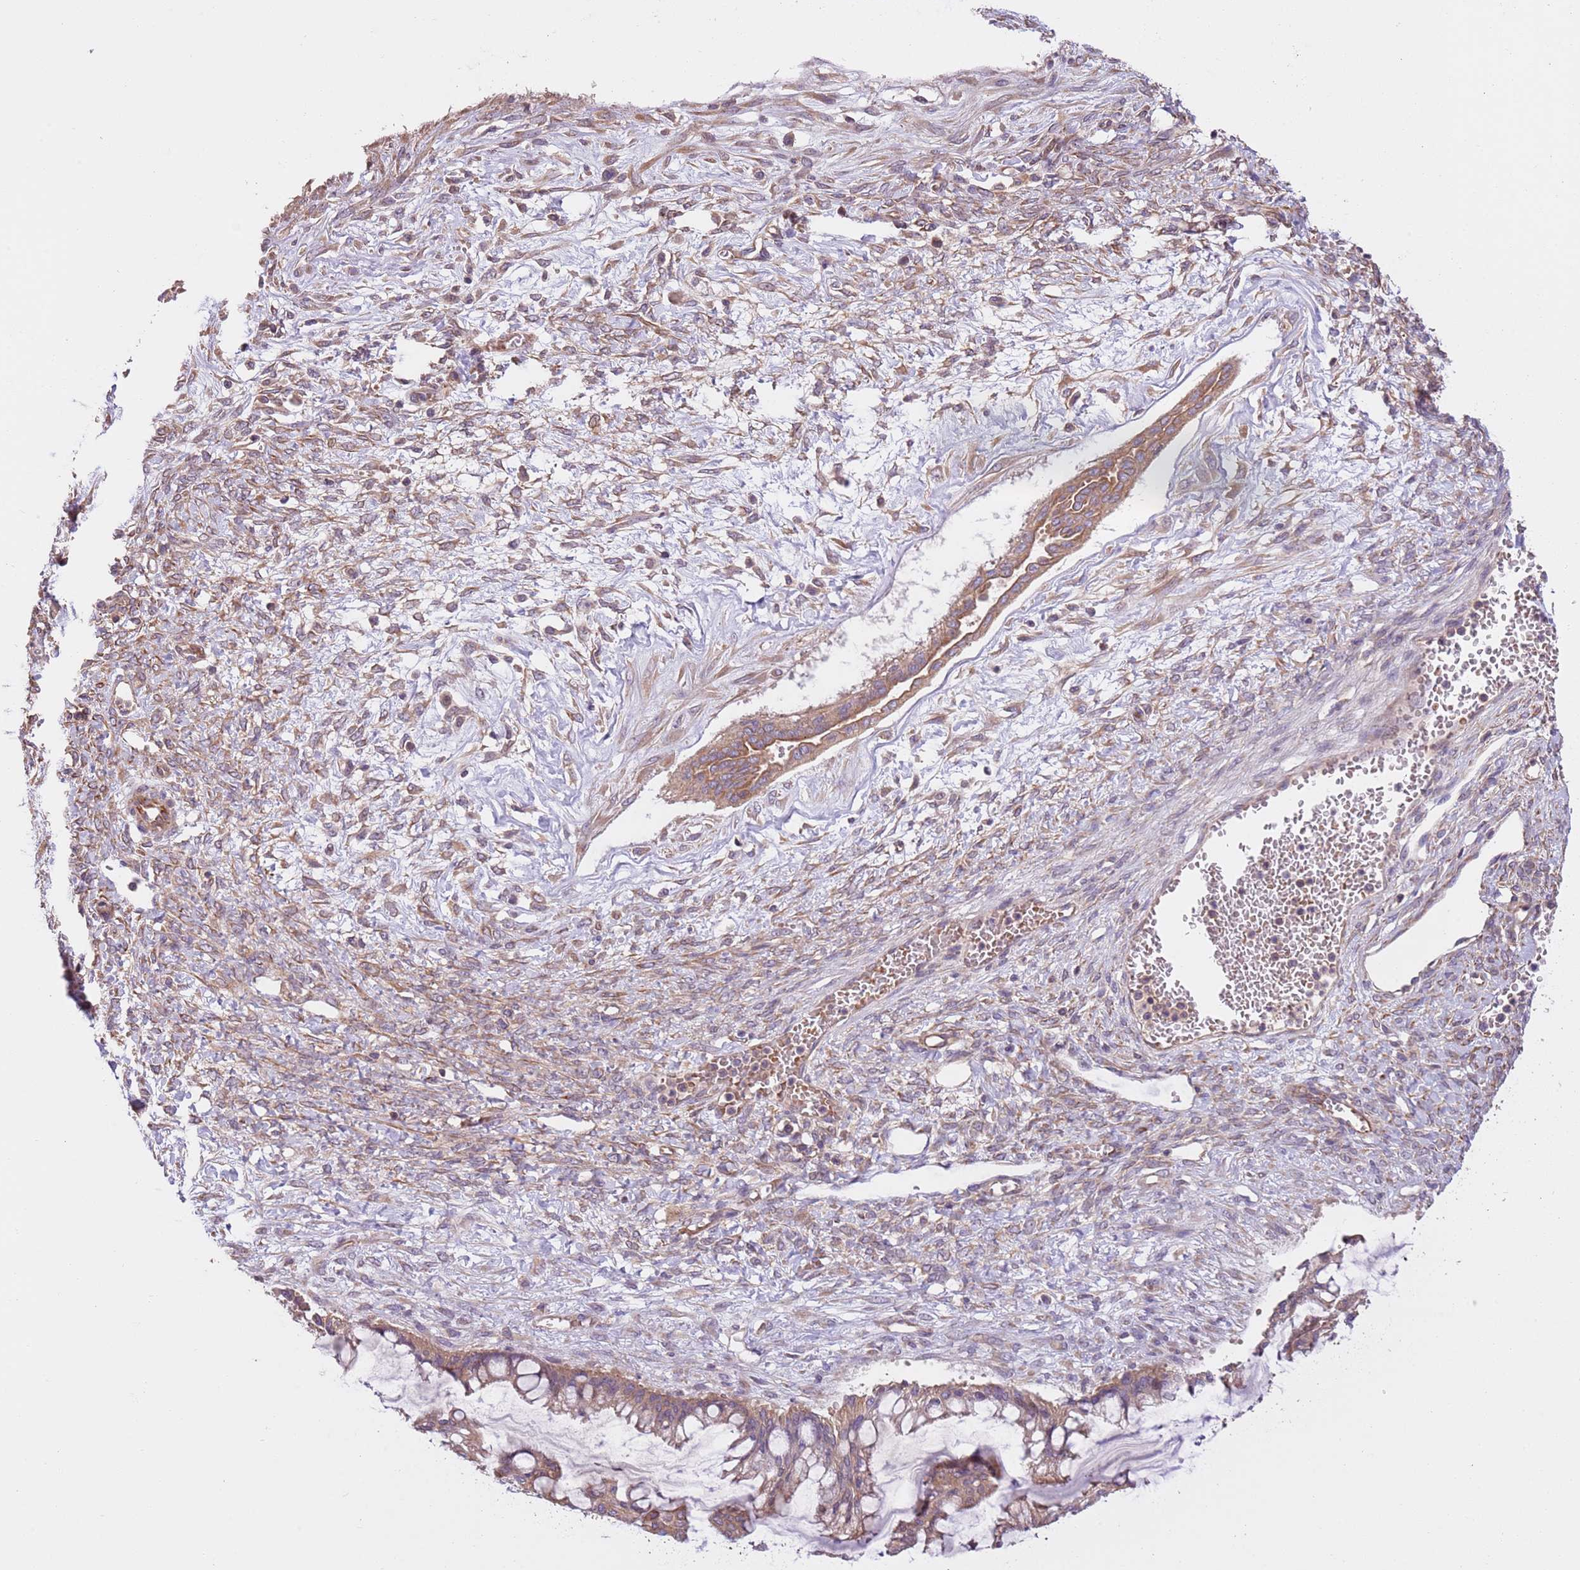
{"staining": {"intensity": "moderate", "quantity": ">75%", "location": "cytoplasmic/membranous"}, "tissue": "ovarian cancer", "cell_type": "Tumor cells", "image_type": "cancer", "snomed": [{"axis": "morphology", "description": "Cystadenocarcinoma, mucinous, NOS"}, {"axis": "topography", "description": "Ovary"}], "caption": "This micrograph displays immunohistochemistry staining of ovarian cancer, with medium moderate cytoplasmic/membranous positivity in about >75% of tumor cells.", "gene": "FAM89B", "patient": {"sex": "female", "age": 73}}